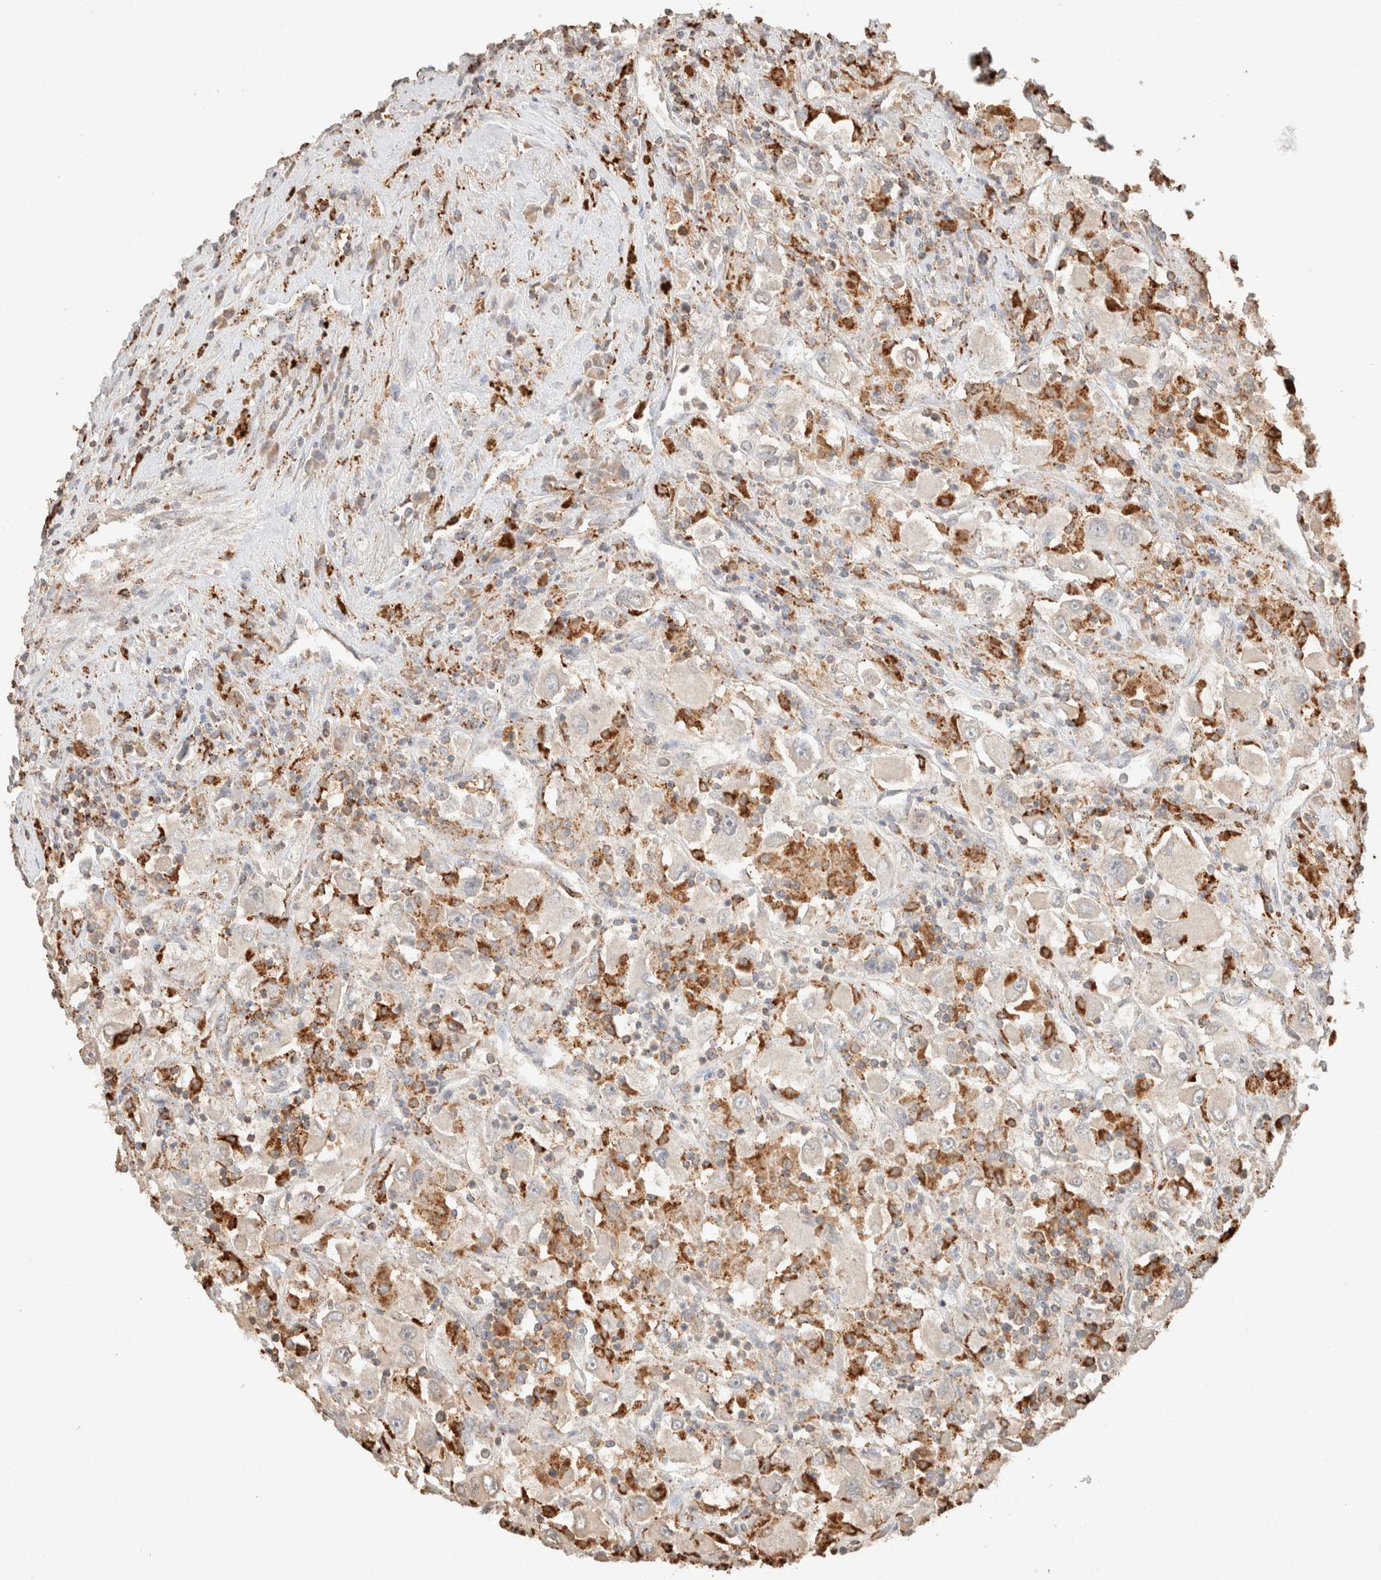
{"staining": {"intensity": "negative", "quantity": "none", "location": "none"}, "tissue": "renal cancer", "cell_type": "Tumor cells", "image_type": "cancer", "snomed": [{"axis": "morphology", "description": "Adenocarcinoma, NOS"}, {"axis": "topography", "description": "Kidney"}], "caption": "This photomicrograph is of renal cancer stained with immunohistochemistry (IHC) to label a protein in brown with the nuclei are counter-stained blue. There is no expression in tumor cells.", "gene": "CTSC", "patient": {"sex": "female", "age": 52}}